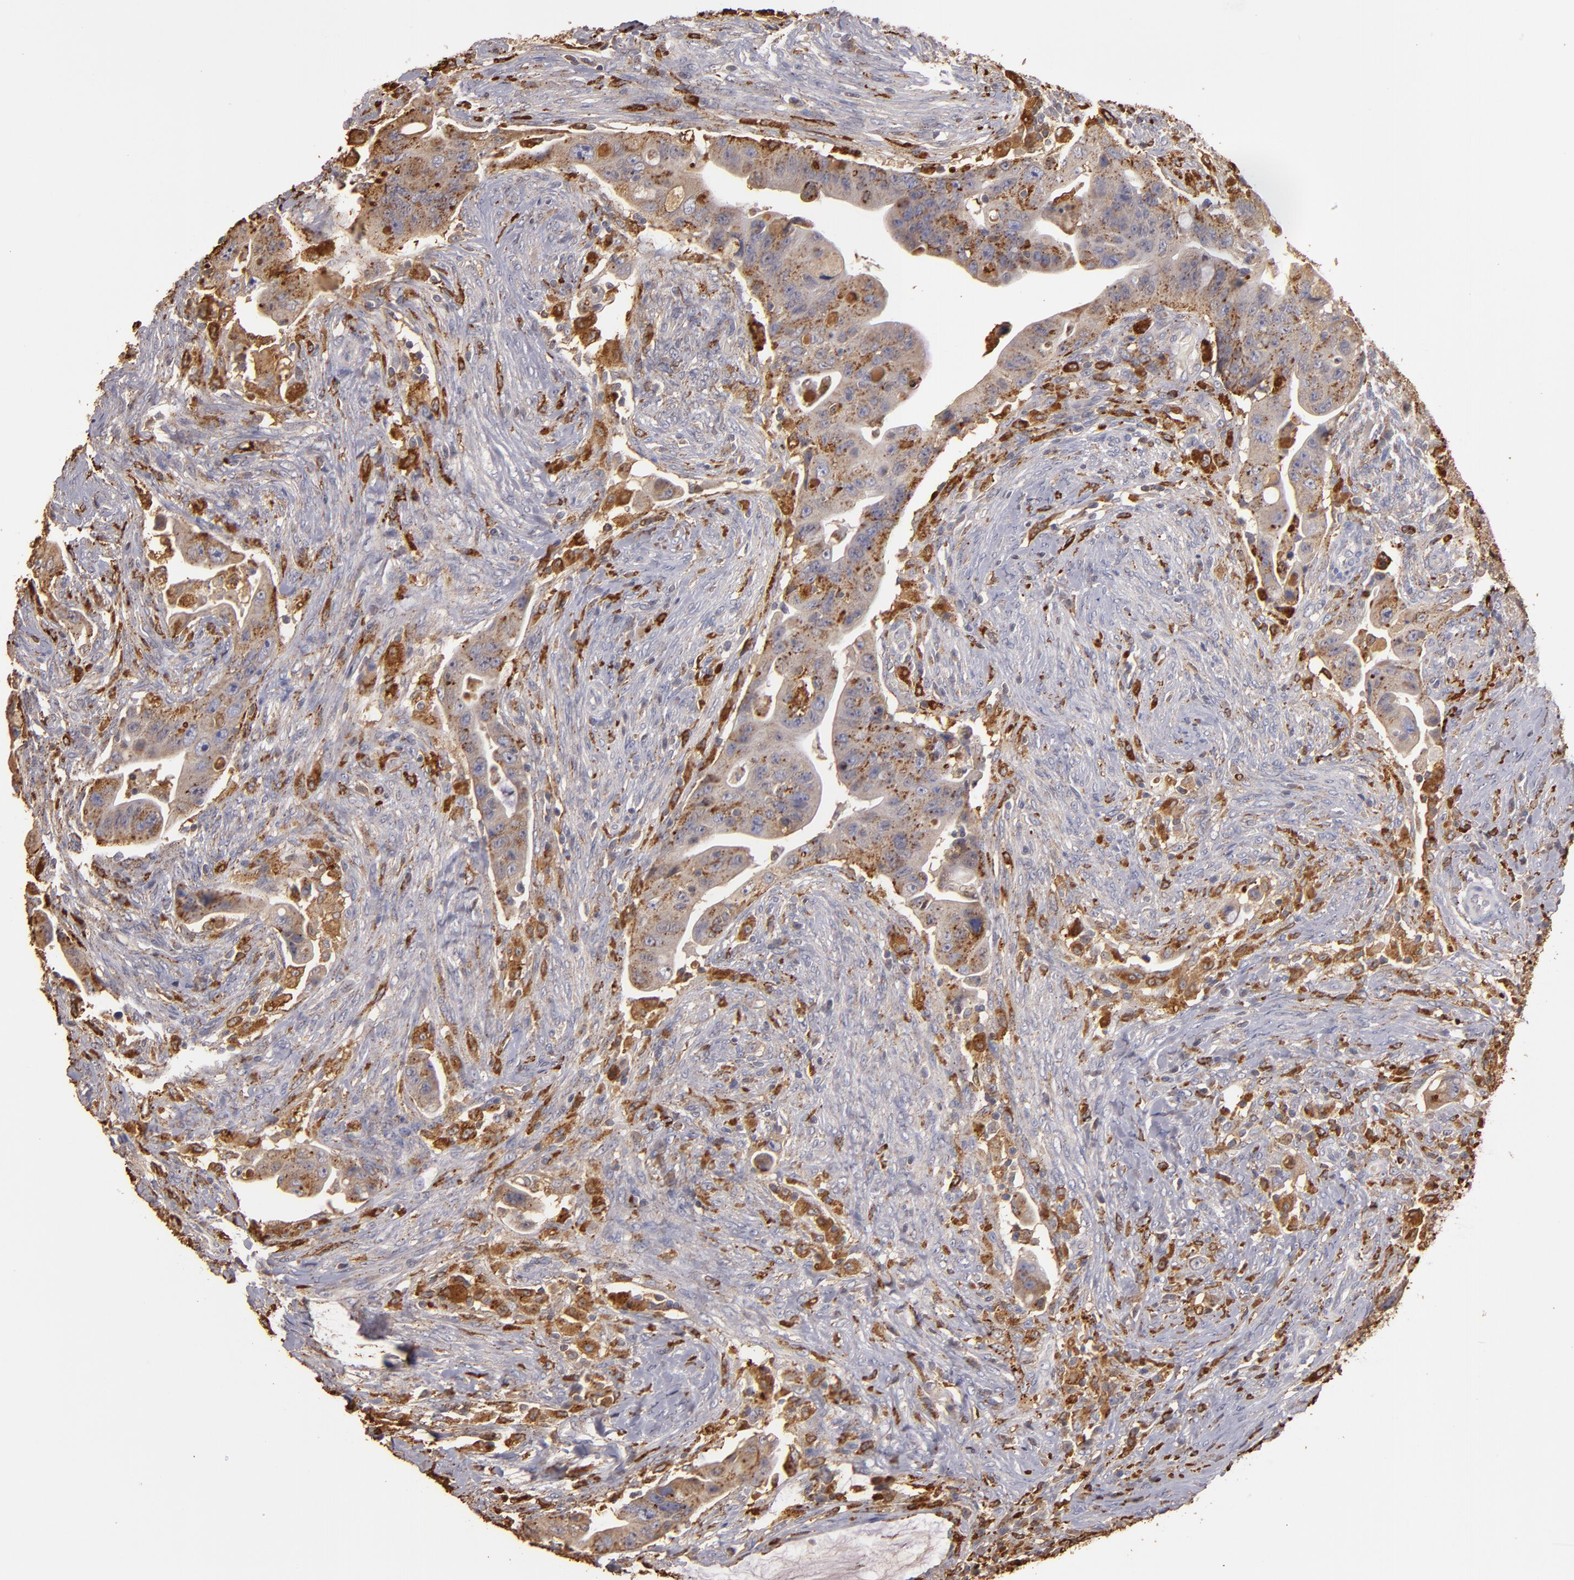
{"staining": {"intensity": "moderate", "quantity": ">75%", "location": "cytoplasmic/membranous"}, "tissue": "colorectal cancer", "cell_type": "Tumor cells", "image_type": "cancer", "snomed": [{"axis": "morphology", "description": "Adenocarcinoma, NOS"}, {"axis": "topography", "description": "Rectum"}], "caption": "High-magnification brightfield microscopy of colorectal cancer (adenocarcinoma) stained with DAB (3,3'-diaminobenzidine) (brown) and counterstained with hematoxylin (blue). tumor cells exhibit moderate cytoplasmic/membranous staining is appreciated in approximately>75% of cells.", "gene": "TRAF1", "patient": {"sex": "female", "age": 71}}